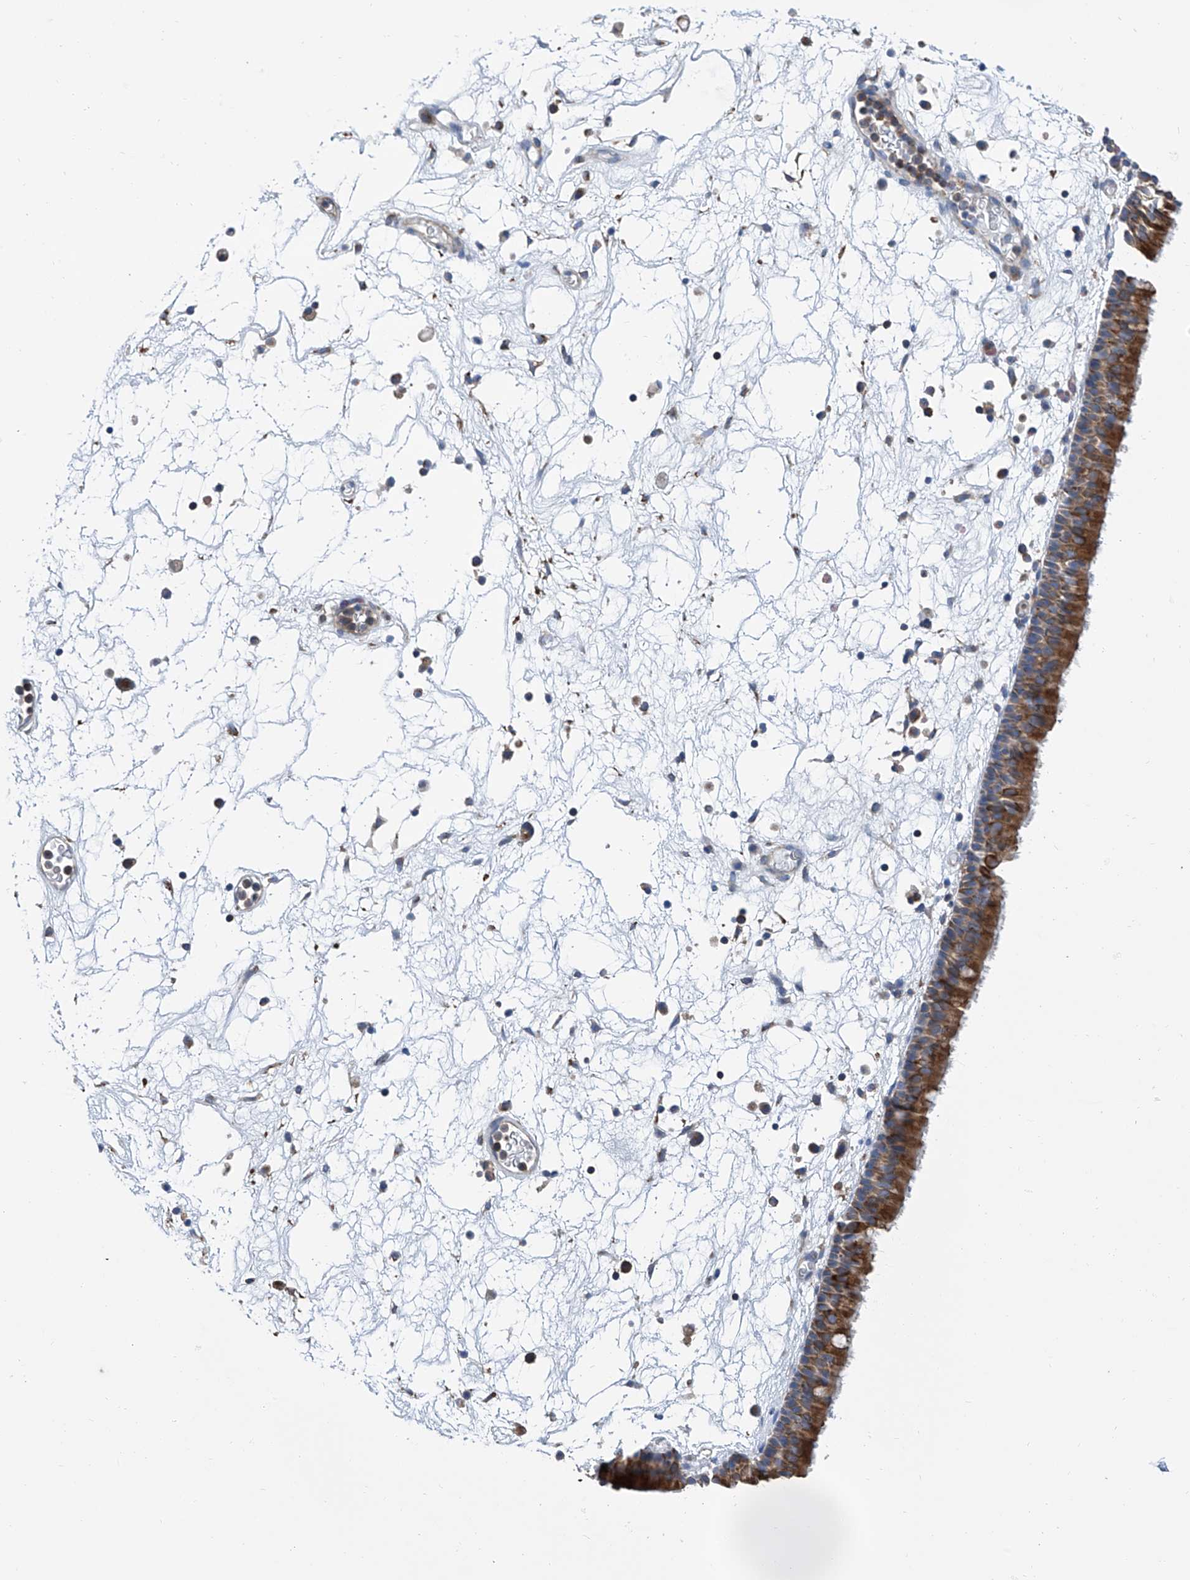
{"staining": {"intensity": "moderate", "quantity": ">75%", "location": "cytoplasmic/membranous"}, "tissue": "nasopharynx", "cell_type": "Respiratory epithelial cells", "image_type": "normal", "snomed": [{"axis": "morphology", "description": "Normal tissue, NOS"}, {"axis": "morphology", "description": "Inflammation, NOS"}, {"axis": "morphology", "description": "Malignant melanoma, Metastatic site"}, {"axis": "topography", "description": "Nasopharynx"}], "caption": "Immunohistochemical staining of unremarkable nasopharynx demonstrates >75% levels of moderate cytoplasmic/membranous protein positivity in about >75% of respiratory epithelial cells. (DAB IHC, brown staining for protein, blue staining for nuclei).", "gene": "GPT", "patient": {"sex": "male", "age": 70}}